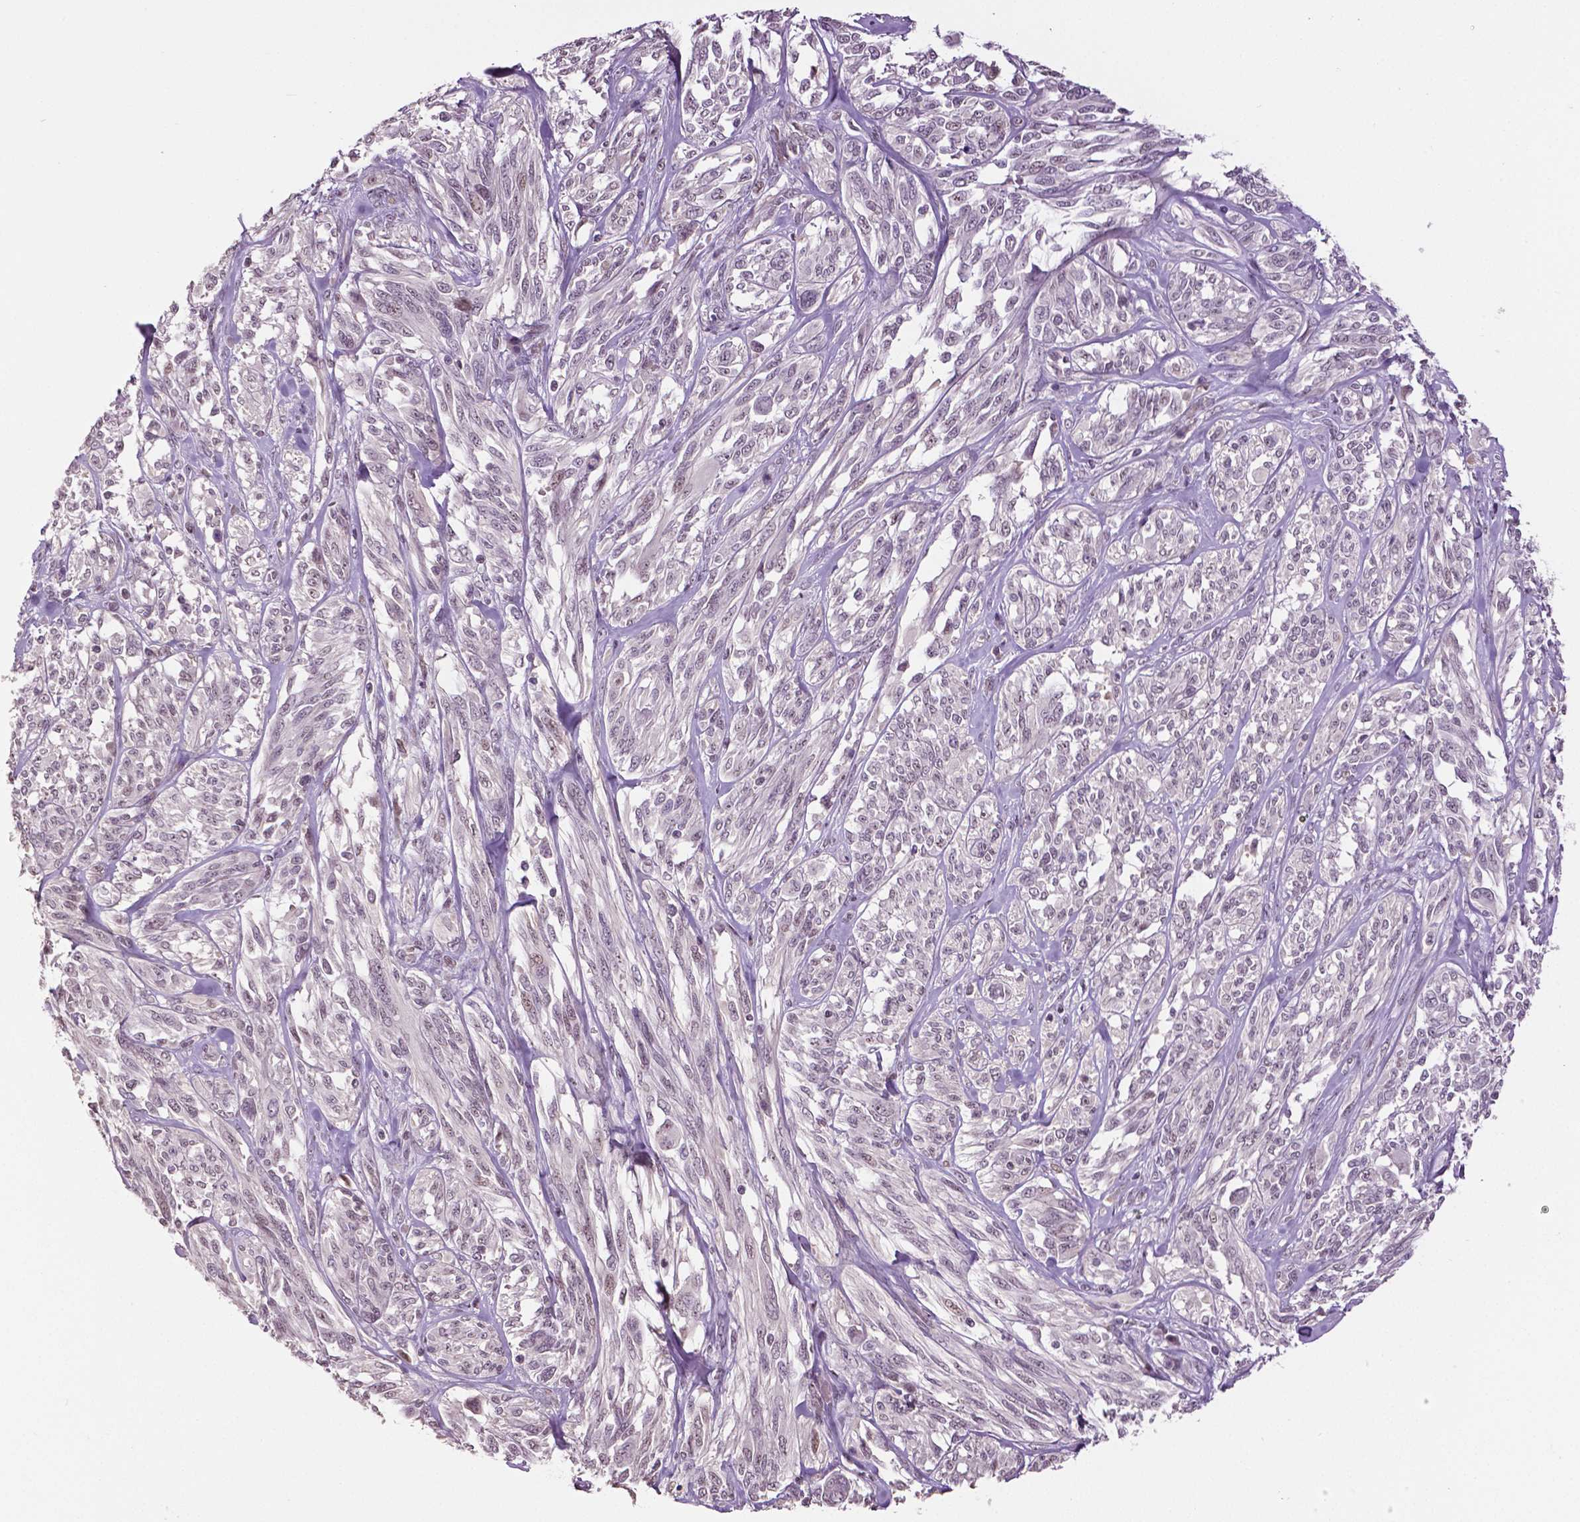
{"staining": {"intensity": "negative", "quantity": "none", "location": "none"}, "tissue": "melanoma", "cell_type": "Tumor cells", "image_type": "cancer", "snomed": [{"axis": "morphology", "description": "Malignant melanoma, NOS"}, {"axis": "topography", "description": "Skin"}], "caption": "Melanoma stained for a protein using IHC exhibits no positivity tumor cells.", "gene": "DLX5", "patient": {"sex": "female", "age": 91}}